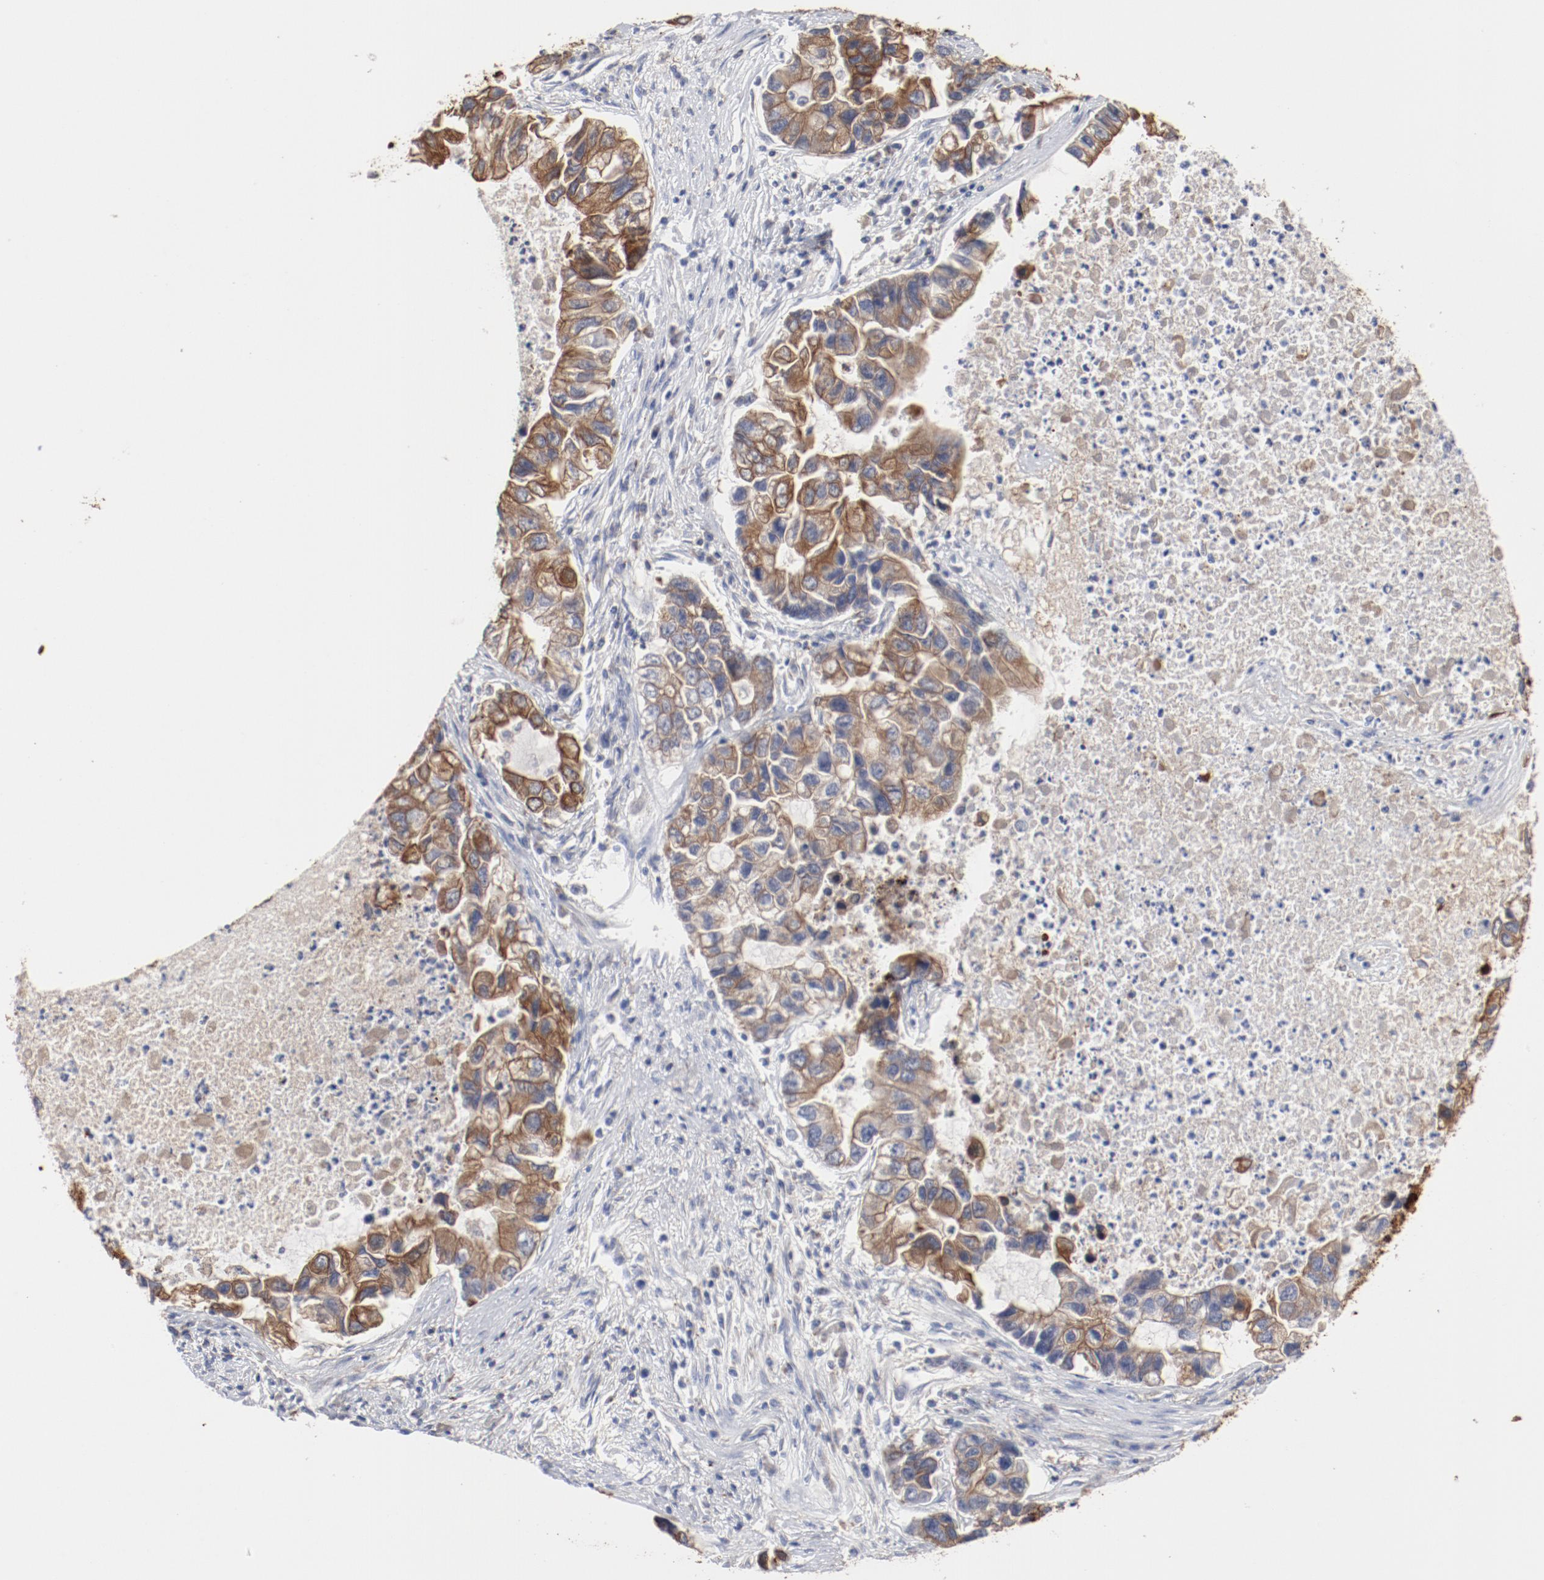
{"staining": {"intensity": "moderate", "quantity": ">75%", "location": "cytoplasmic/membranous"}, "tissue": "lung cancer", "cell_type": "Tumor cells", "image_type": "cancer", "snomed": [{"axis": "morphology", "description": "Adenocarcinoma, NOS"}, {"axis": "topography", "description": "Lung"}], "caption": "High-power microscopy captured an immunohistochemistry (IHC) photomicrograph of lung adenocarcinoma, revealing moderate cytoplasmic/membranous expression in approximately >75% of tumor cells. (IHC, brightfield microscopy, high magnification).", "gene": "TSPAN6", "patient": {"sex": "female", "age": 51}}